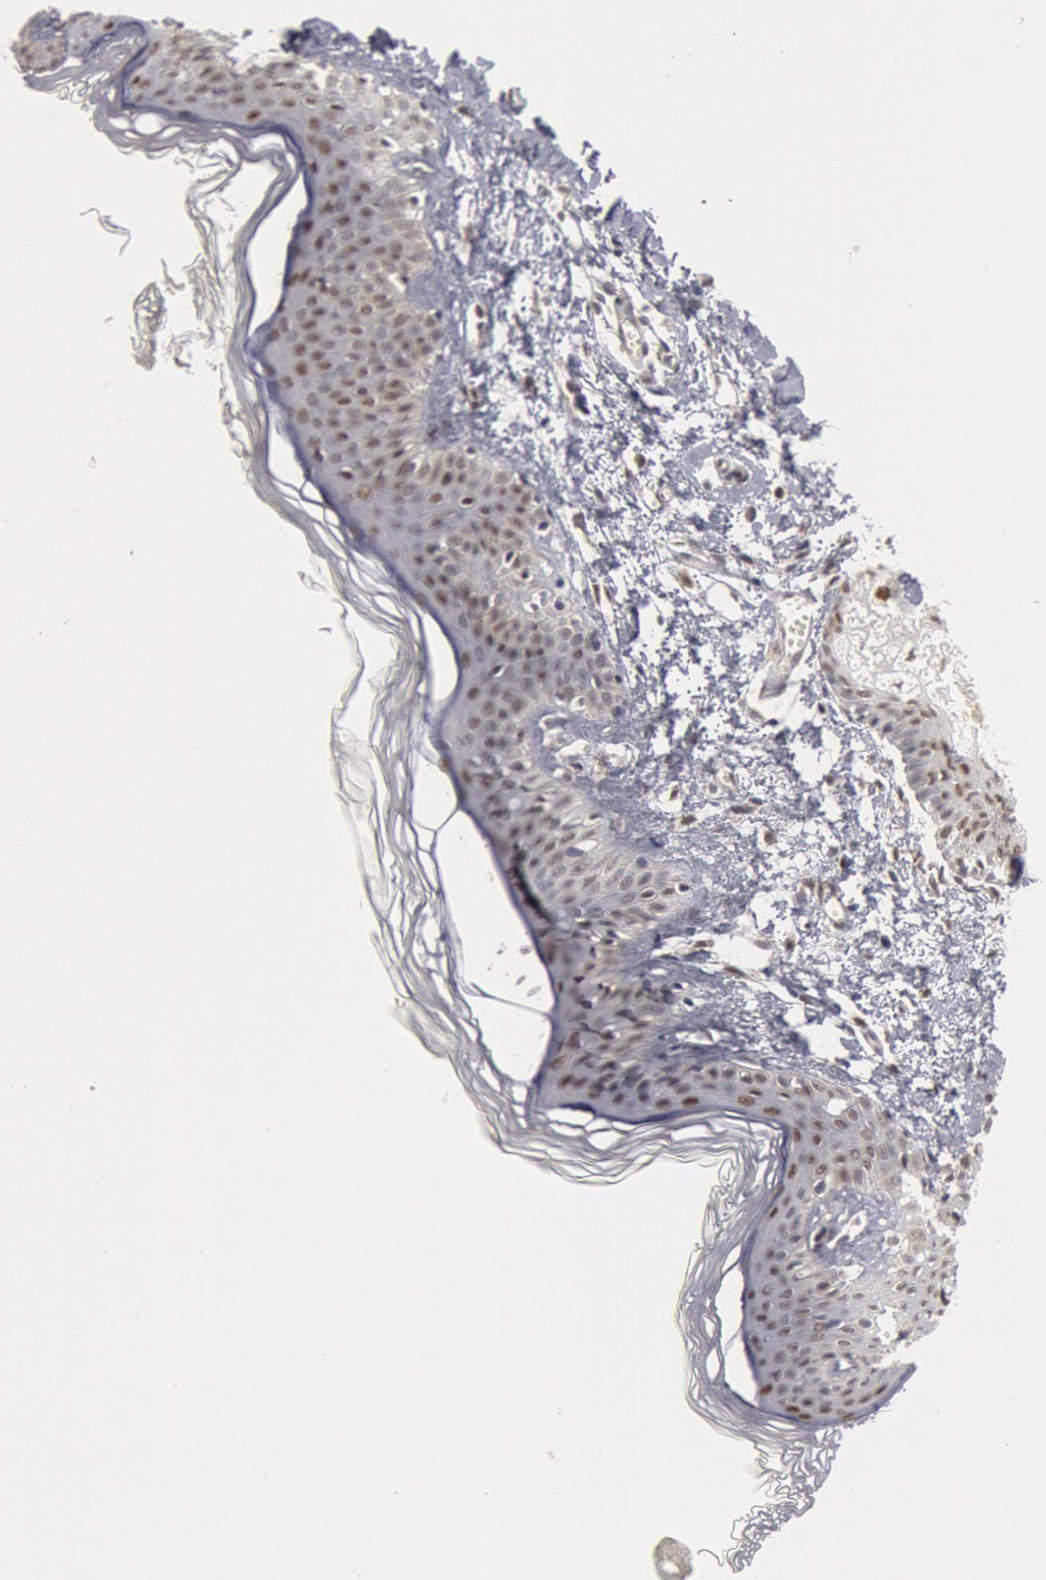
{"staining": {"intensity": "moderate", "quantity": ">75%", "location": "nuclear"}, "tissue": "skin", "cell_type": "Fibroblasts", "image_type": "normal", "snomed": [{"axis": "morphology", "description": "Normal tissue, NOS"}, {"axis": "morphology", "description": "Sarcoma, NOS"}, {"axis": "topography", "description": "Skin"}, {"axis": "topography", "description": "Soft tissue"}], "caption": "IHC staining of normal skin, which displays medium levels of moderate nuclear positivity in approximately >75% of fibroblasts indicating moderate nuclear protein expression. The staining was performed using DAB (brown) for protein detection and nuclei were counterstained in hematoxylin (blue).", "gene": "PPP4R3B", "patient": {"sex": "female", "age": 51}}